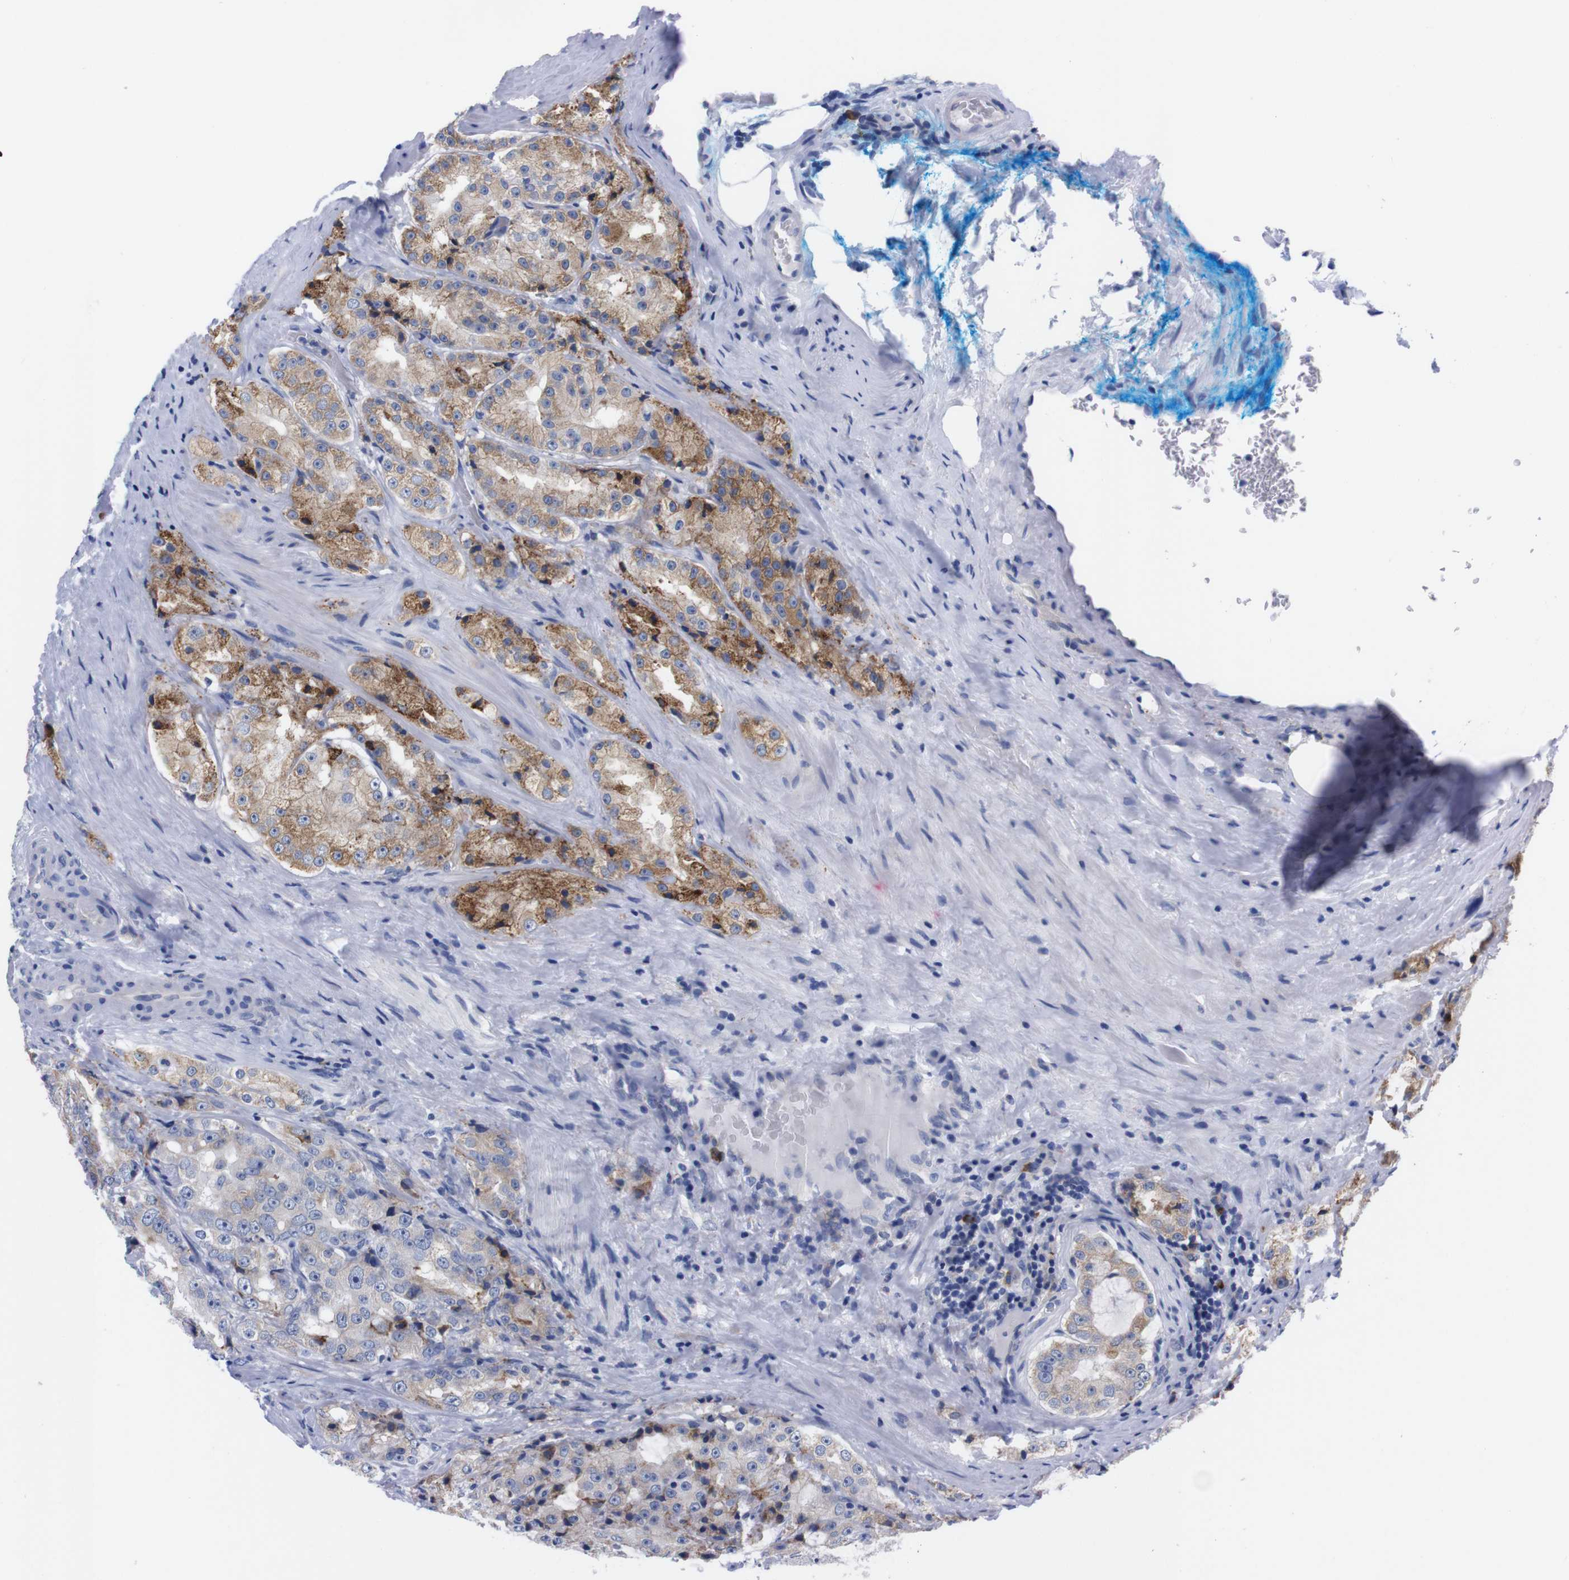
{"staining": {"intensity": "moderate", "quantity": "<25%", "location": "cytoplasmic/membranous"}, "tissue": "prostate cancer", "cell_type": "Tumor cells", "image_type": "cancer", "snomed": [{"axis": "morphology", "description": "Adenocarcinoma, High grade"}, {"axis": "topography", "description": "Prostate"}], "caption": "An image of human adenocarcinoma (high-grade) (prostate) stained for a protein exhibits moderate cytoplasmic/membranous brown staining in tumor cells. The protein of interest is shown in brown color, while the nuclei are stained blue.", "gene": "NEBL", "patient": {"sex": "male", "age": 73}}